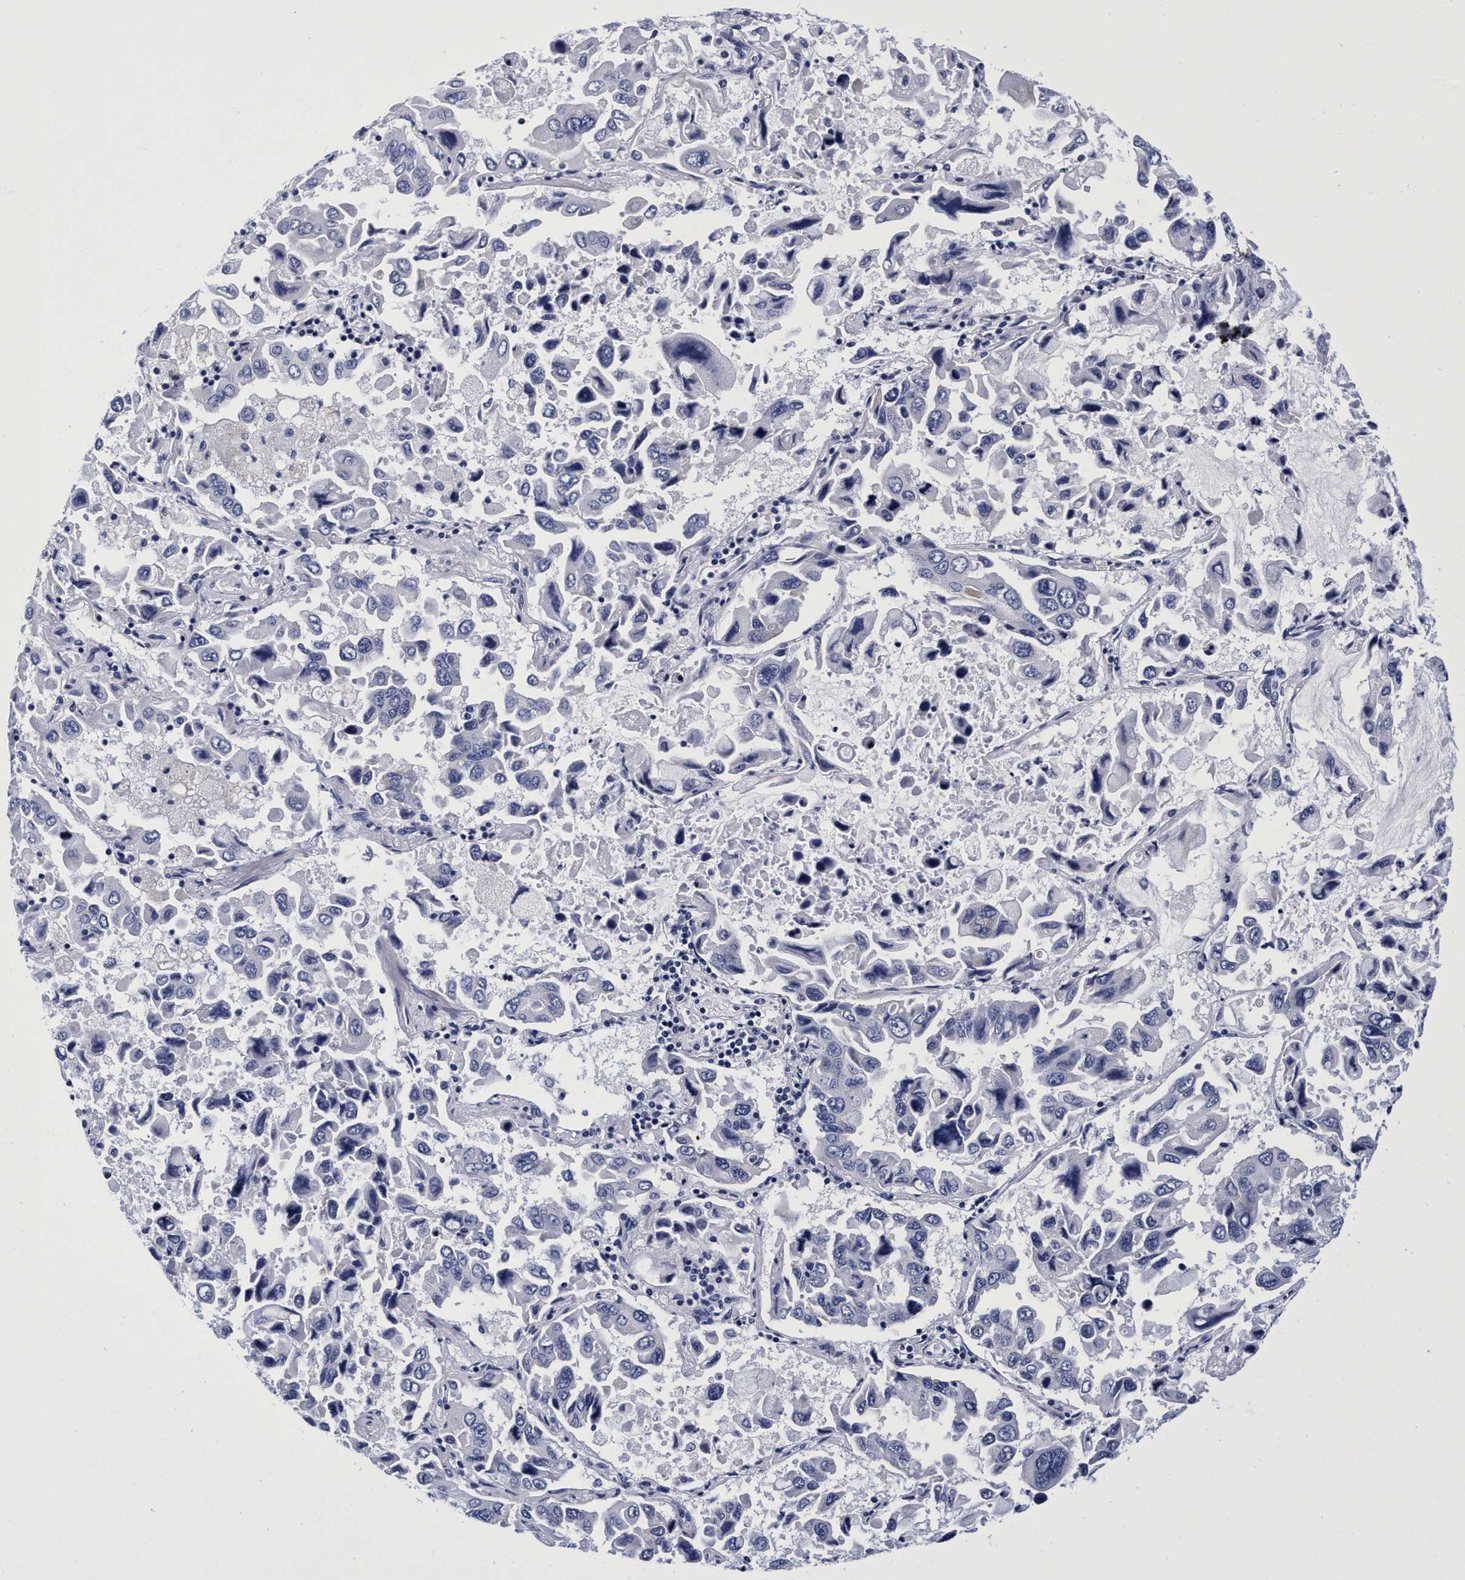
{"staining": {"intensity": "negative", "quantity": "none", "location": "none"}, "tissue": "lung cancer", "cell_type": "Tumor cells", "image_type": "cancer", "snomed": [{"axis": "morphology", "description": "Adenocarcinoma, NOS"}, {"axis": "topography", "description": "Lung"}], "caption": "High power microscopy photomicrograph of an immunohistochemistry histopathology image of lung cancer, revealing no significant staining in tumor cells. (DAB IHC with hematoxylin counter stain).", "gene": "PLPPR1", "patient": {"sex": "male", "age": 64}}